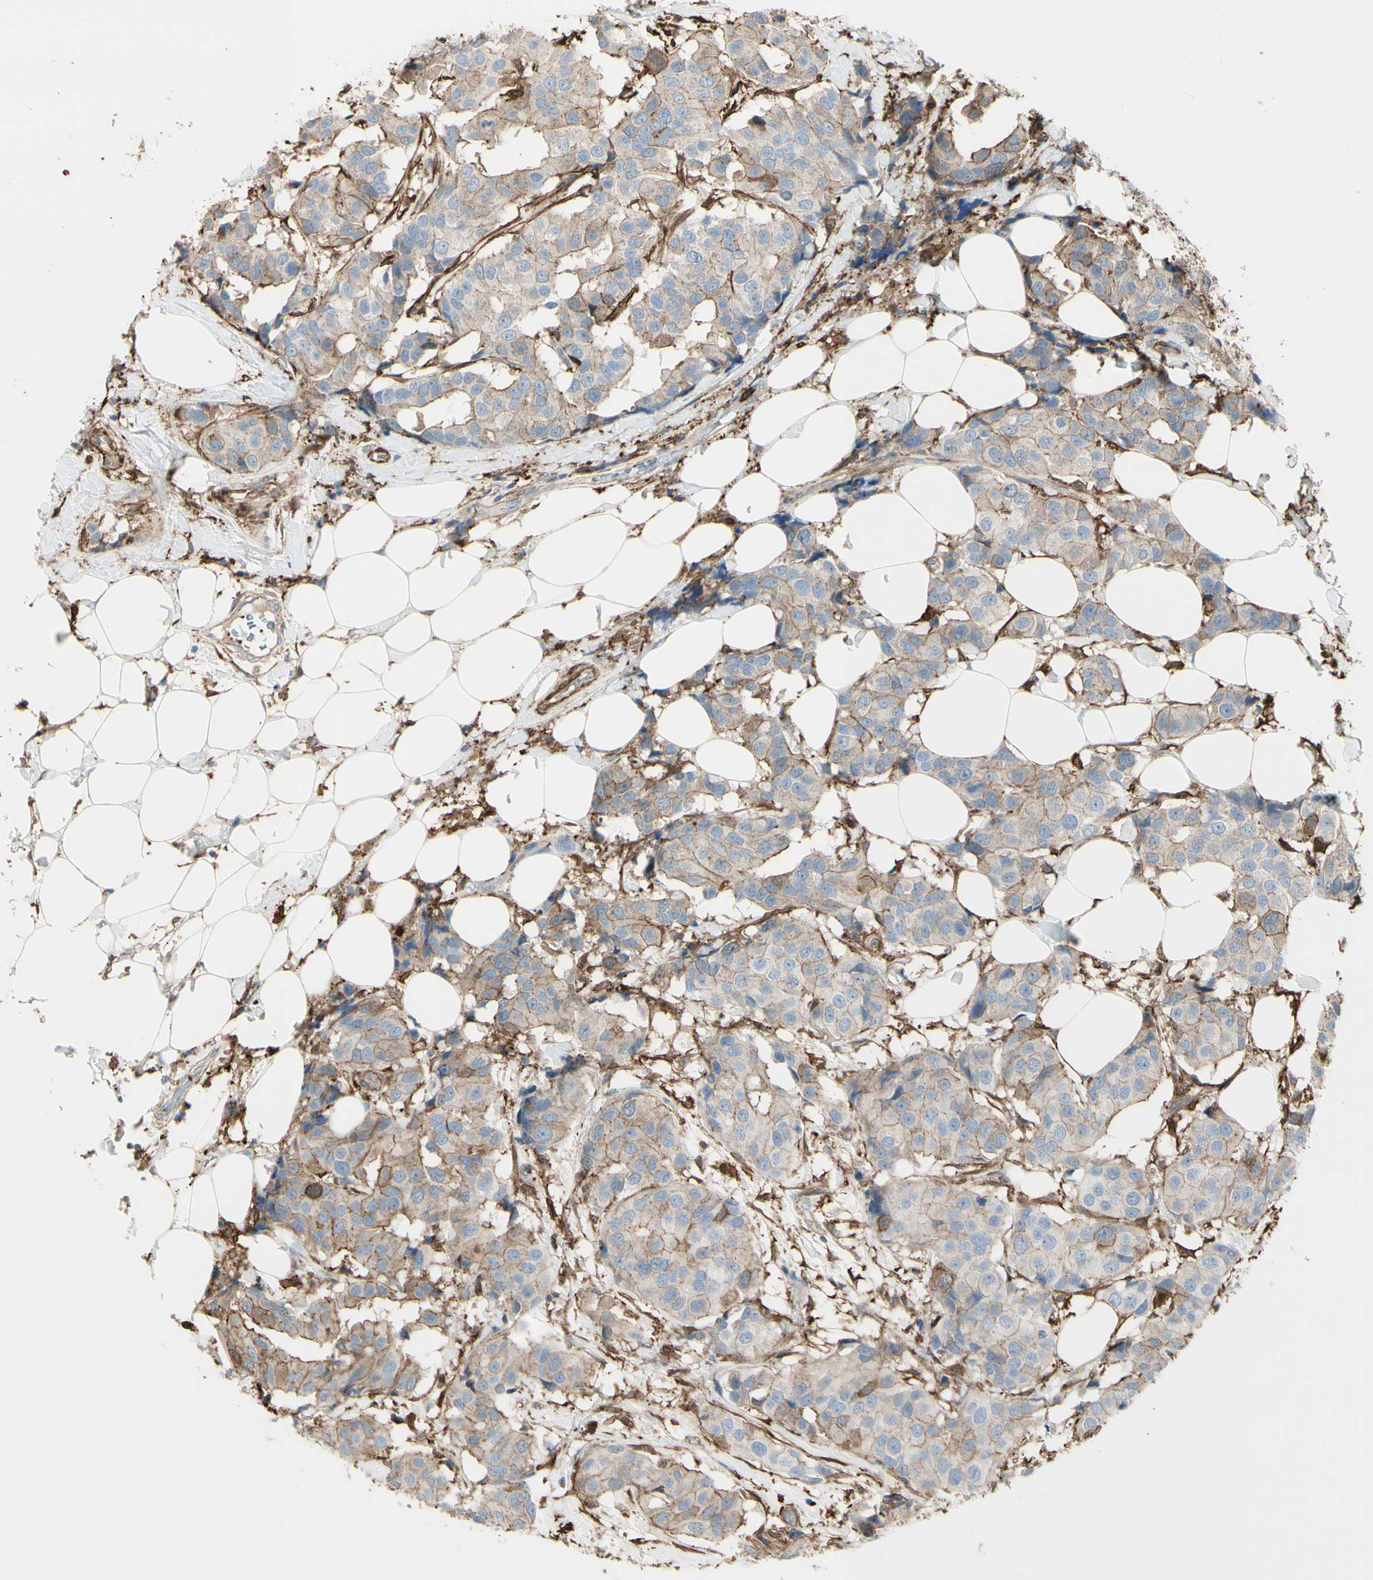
{"staining": {"intensity": "weak", "quantity": ">75%", "location": "cytoplasmic/membranous"}, "tissue": "breast cancer", "cell_type": "Tumor cells", "image_type": "cancer", "snomed": [{"axis": "morphology", "description": "Normal tissue, NOS"}, {"axis": "morphology", "description": "Duct carcinoma"}, {"axis": "topography", "description": "Breast"}], "caption": "A brown stain shows weak cytoplasmic/membranous staining of a protein in breast infiltrating ductal carcinoma tumor cells.", "gene": "GSN", "patient": {"sex": "female", "age": 39}}